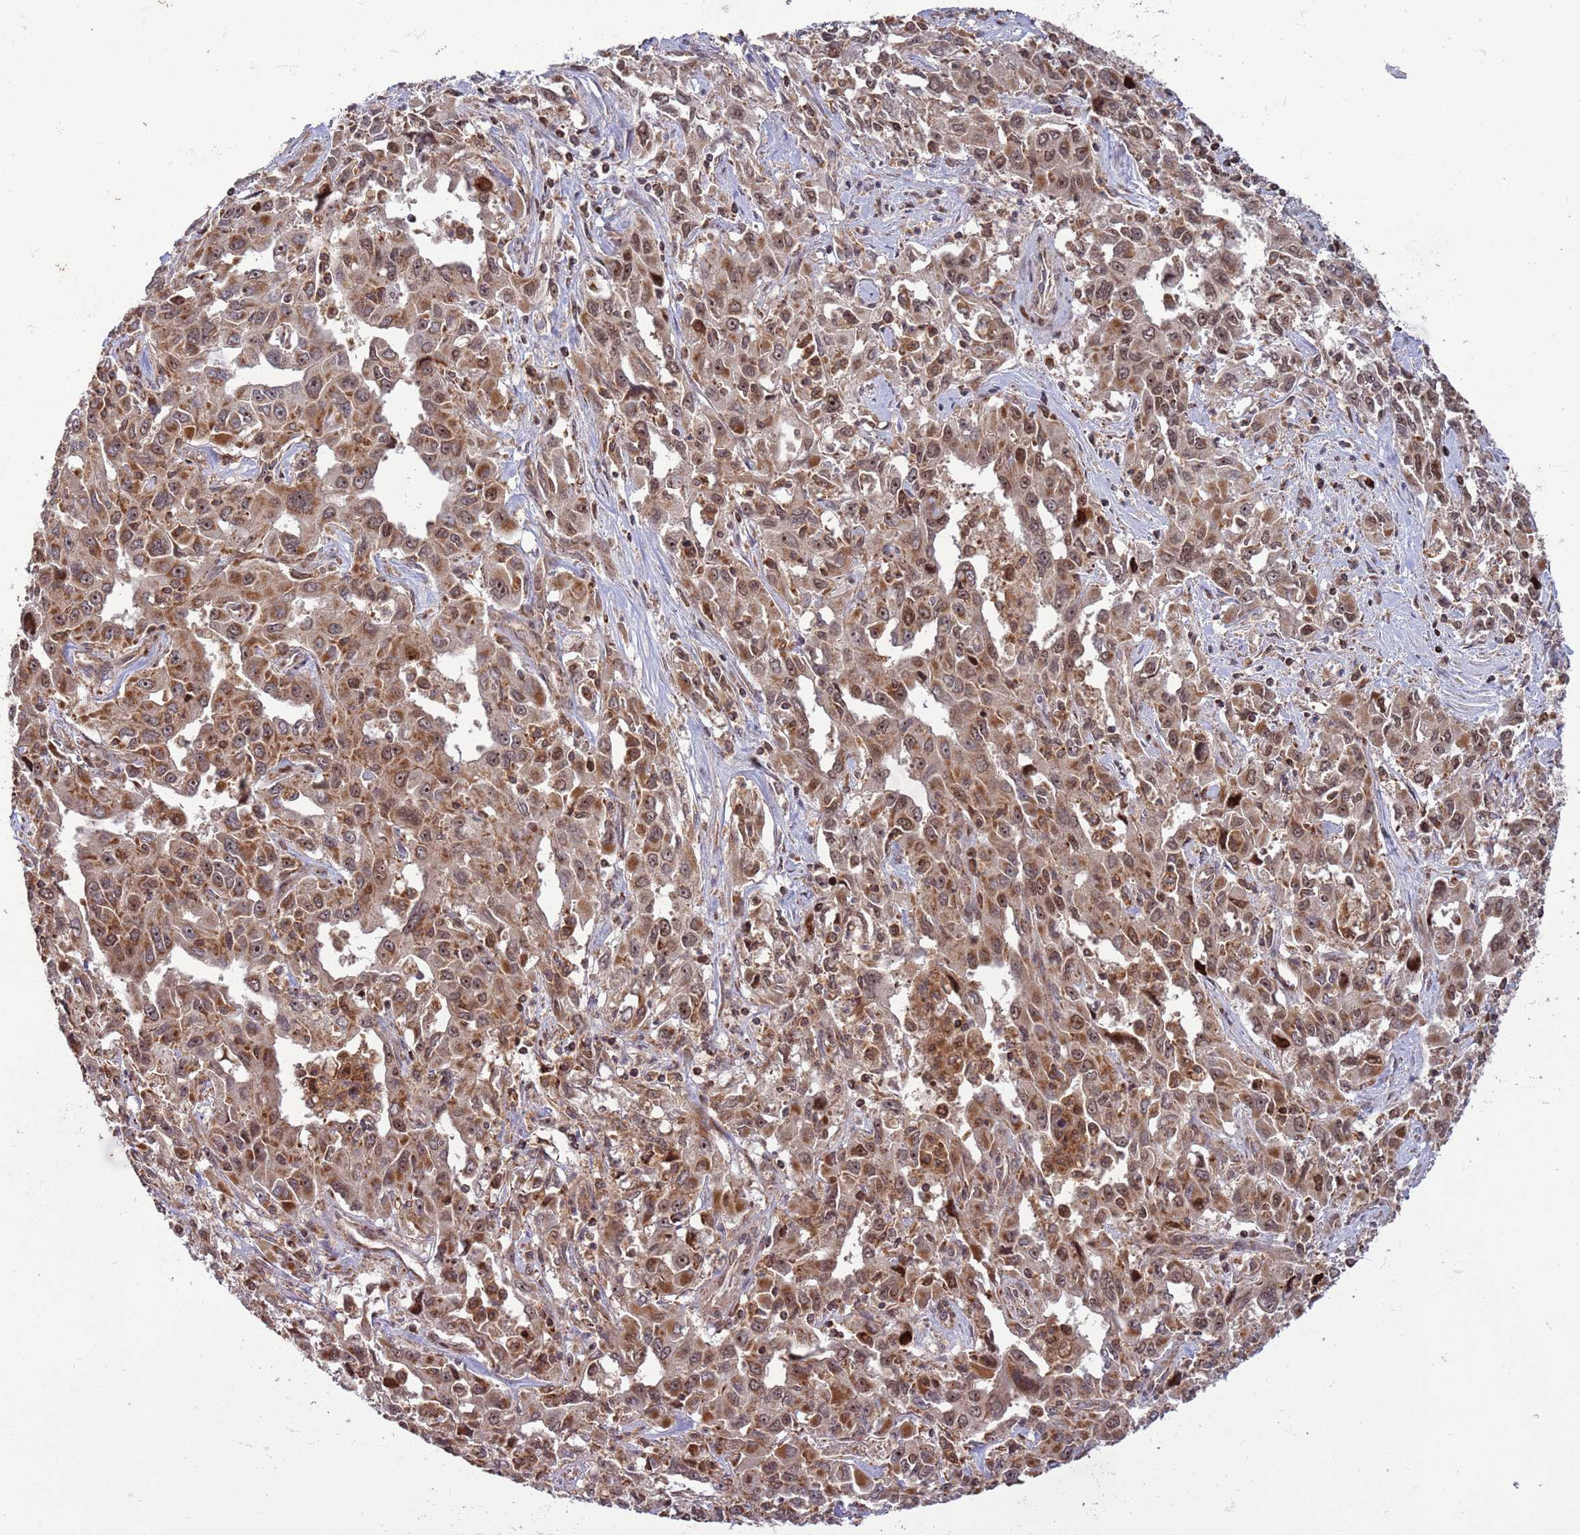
{"staining": {"intensity": "moderate", "quantity": ">75%", "location": "cytoplasmic/membranous,nuclear"}, "tissue": "liver cancer", "cell_type": "Tumor cells", "image_type": "cancer", "snomed": [{"axis": "morphology", "description": "Carcinoma, Hepatocellular, NOS"}, {"axis": "topography", "description": "Liver"}], "caption": "Immunohistochemical staining of human liver cancer demonstrates medium levels of moderate cytoplasmic/membranous and nuclear protein expression in about >75% of tumor cells.", "gene": "RCOR2", "patient": {"sex": "male", "age": 63}}